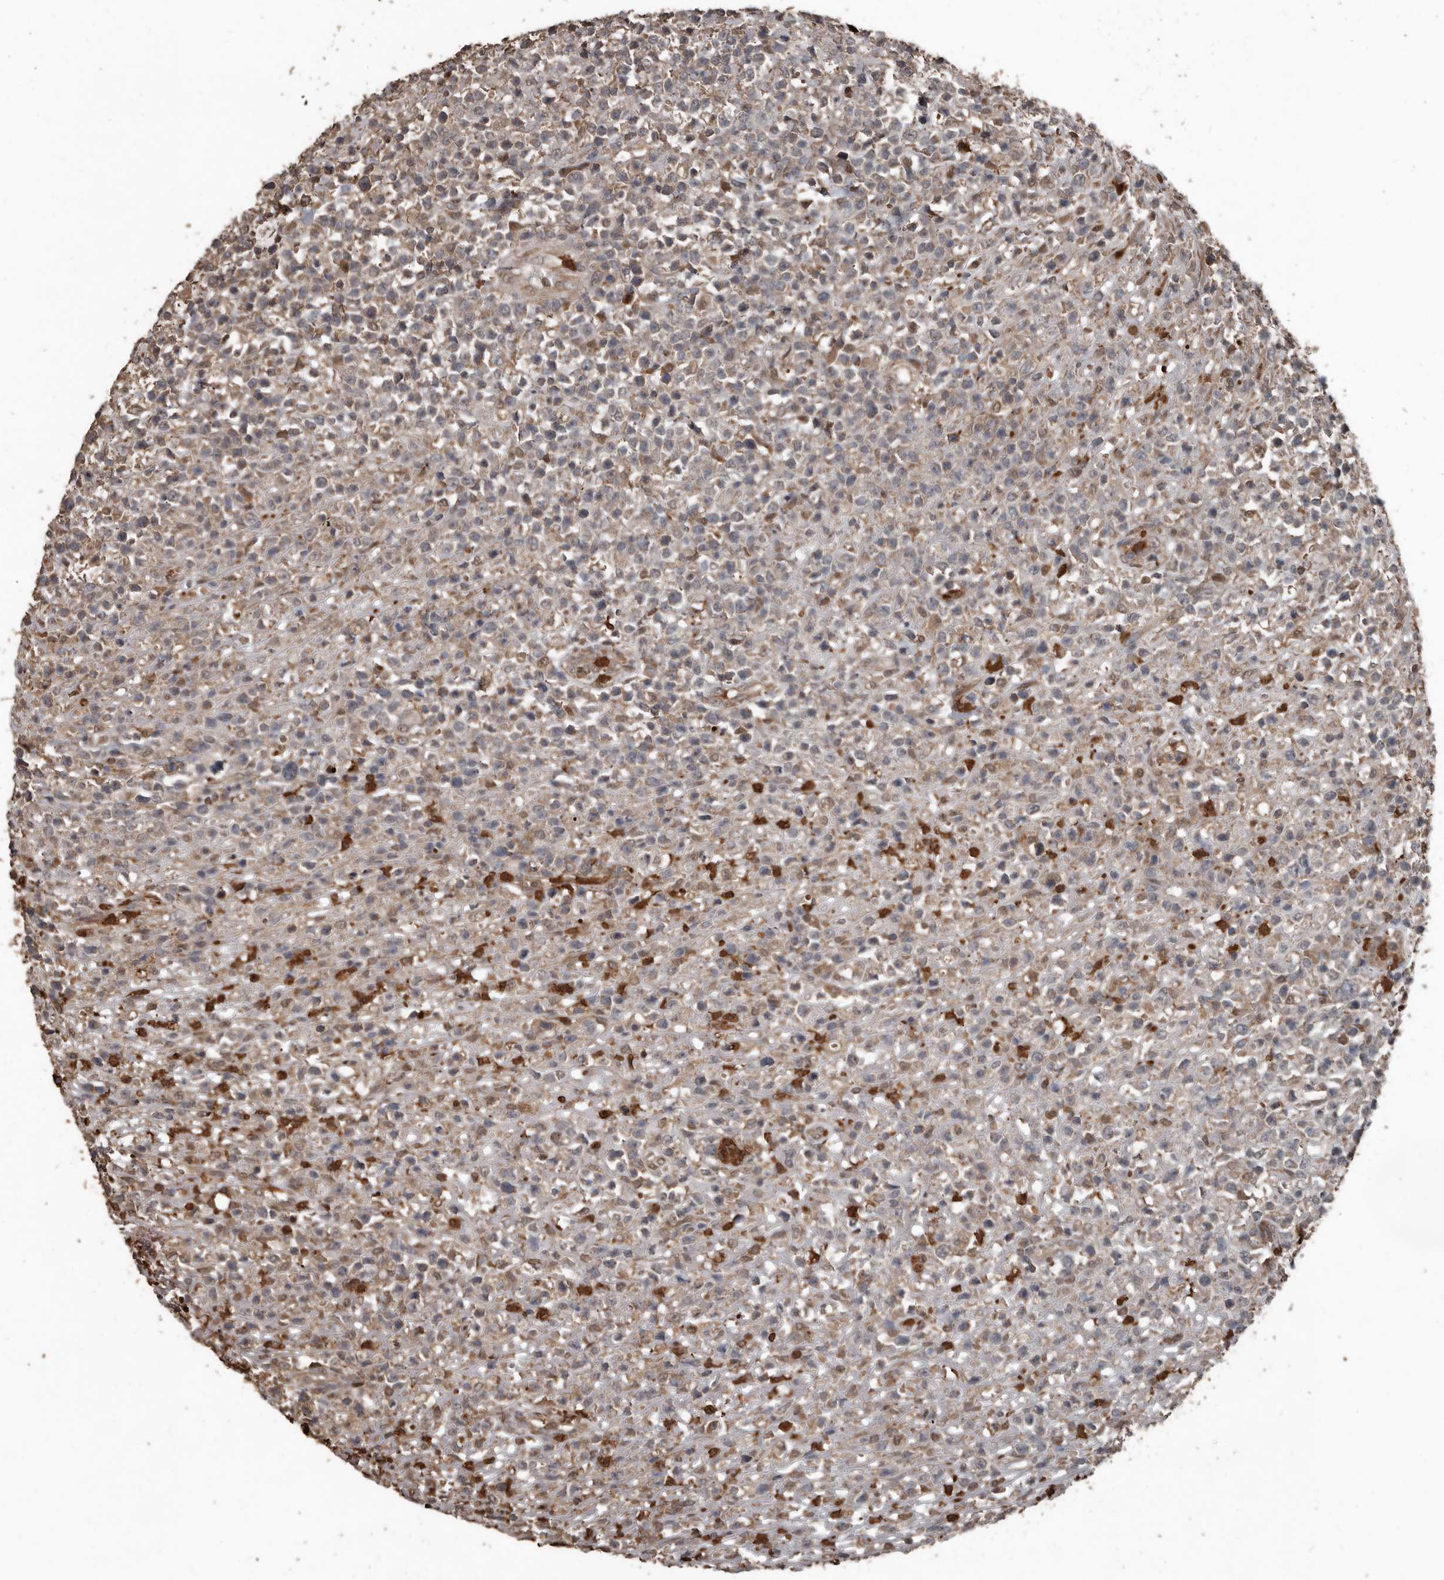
{"staining": {"intensity": "weak", "quantity": "<25%", "location": "cytoplasmic/membranous"}, "tissue": "lymphoma", "cell_type": "Tumor cells", "image_type": "cancer", "snomed": [{"axis": "morphology", "description": "Malignant lymphoma, non-Hodgkin's type, High grade"}, {"axis": "topography", "description": "Colon"}], "caption": "The immunohistochemistry micrograph has no significant expression in tumor cells of high-grade malignant lymphoma, non-Hodgkin's type tissue.", "gene": "FSBP", "patient": {"sex": "female", "age": 53}}